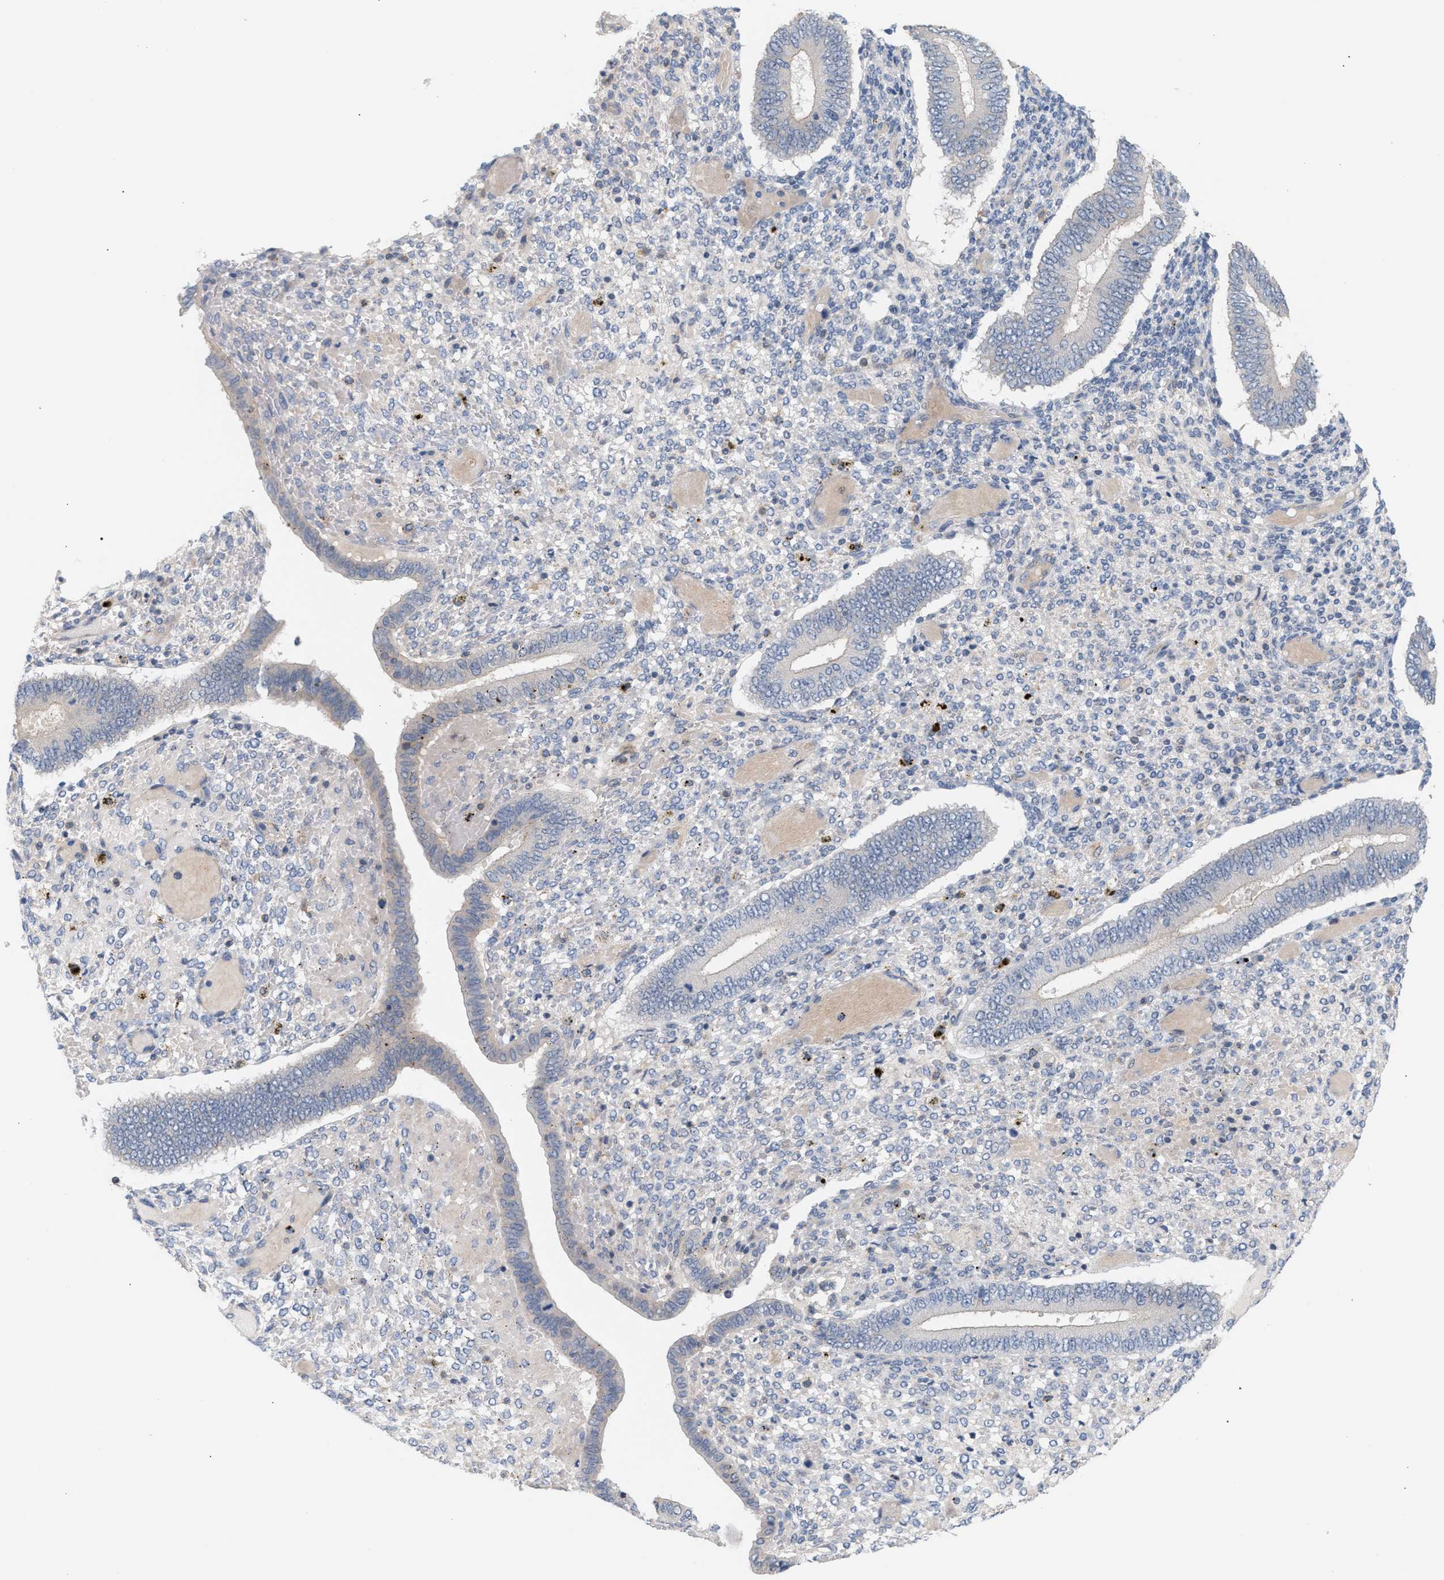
{"staining": {"intensity": "negative", "quantity": "none", "location": "none"}, "tissue": "endometrium", "cell_type": "Cells in endometrial stroma", "image_type": "normal", "snomed": [{"axis": "morphology", "description": "Normal tissue, NOS"}, {"axis": "topography", "description": "Endometrium"}], "caption": "IHC micrograph of benign endometrium: endometrium stained with DAB demonstrates no significant protein staining in cells in endometrial stroma.", "gene": "LRCH1", "patient": {"sex": "female", "age": 42}}